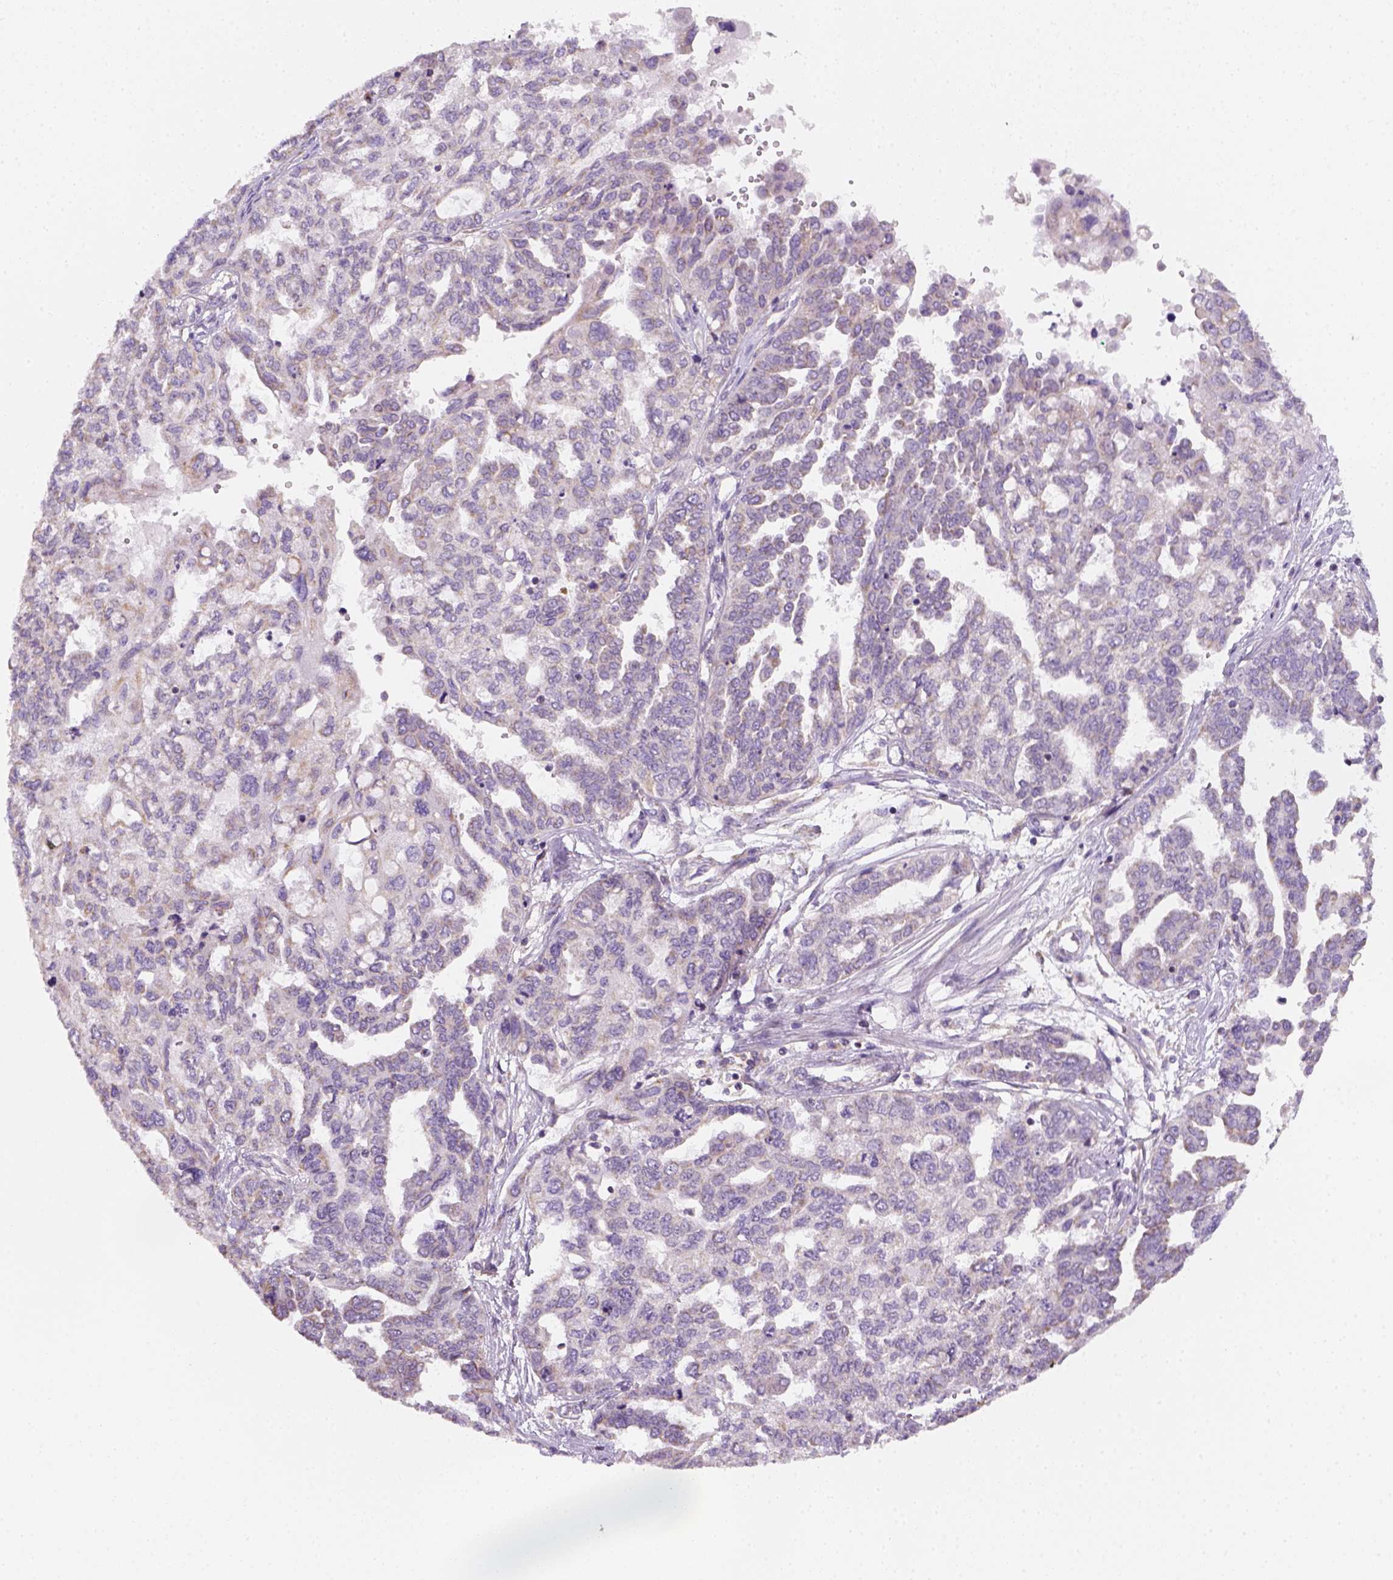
{"staining": {"intensity": "negative", "quantity": "none", "location": "none"}, "tissue": "ovarian cancer", "cell_type": "Tumor cells", "image_type": "cancer", "snomed": [{"axis": "morphology", "description": "Cystadenocarcinoma, serous, NOS"}, {"axis": "topography", "description": "Ovary"}], "caption": "Human serous cystadenocarcinoma (ovarian) stained for a protein using immunohistochemistry (IHC) exhibits no staining in tumor cells.", "gene": "AWAT2", "patient": {"sex": "female", "age": 53}}